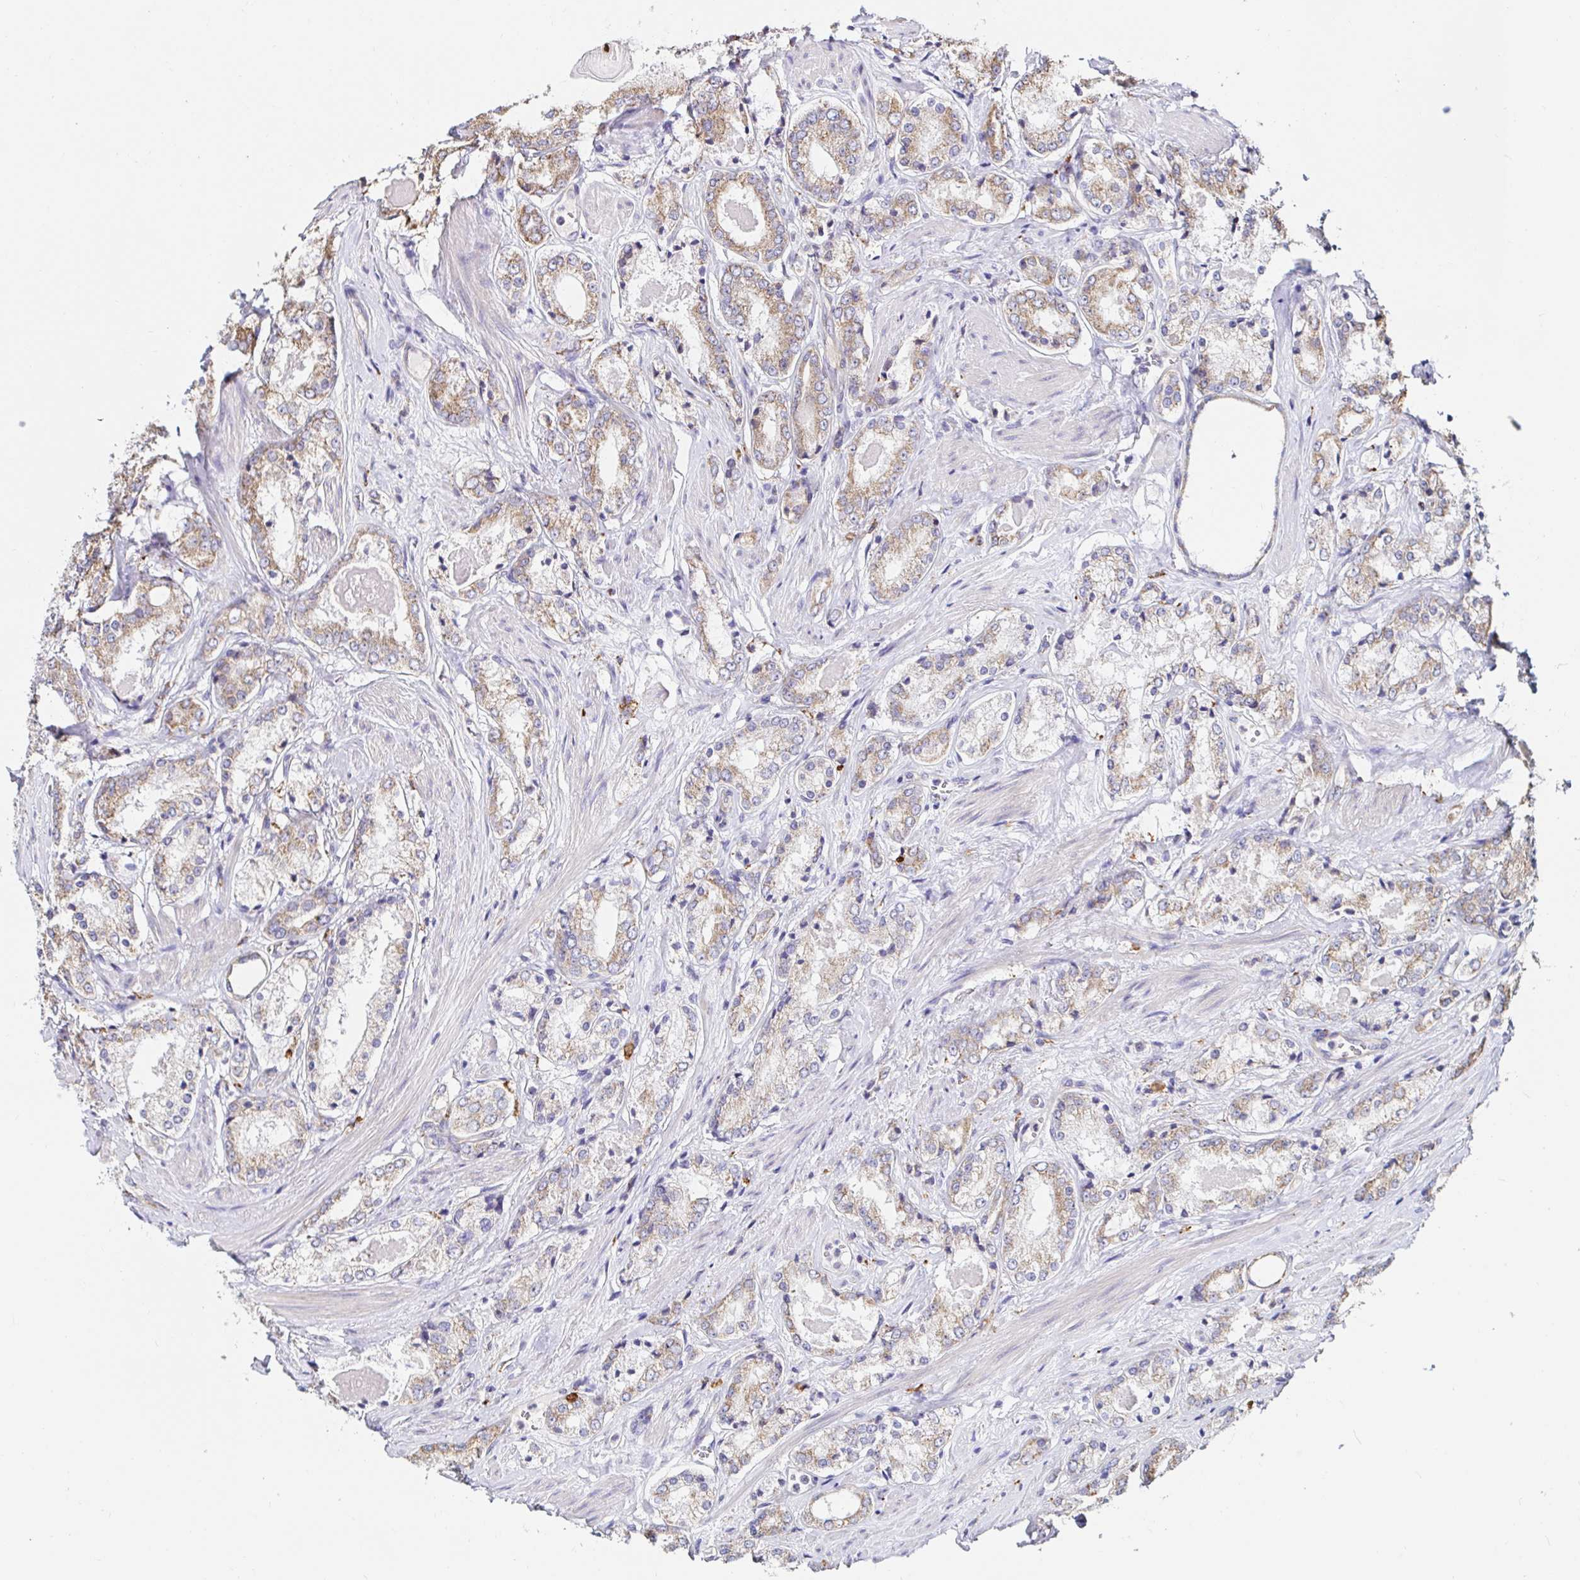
{"staining": {"intensity": "moderate", "quantity": "25%-75%", "location": "cytoplasmic/membranous"}, "tissue": "prostate cancer", "cell_type": "Tumor cells", "image_type": "cancer", "snomed": [{"axis": "morphology", "description": "Adenocarcinoma, NOS"}, {"axis": "morphology", "description": "Adenocarcinoma, Low grade"}, {"axis": "topography", "description": "Prostate"}], "caption": "Prostate adenocarcinoma (low-grade) stained for a protein demonstrates moderate cytoplasmic/membranous positivity in tumor cells. The staining was performed using DAB (3,3'-diaminobenzidine), with brown indicating positive protein expression. Nuclei are stained blue with hematoxylin.", "gene": "MSR1", "patient": {"sex": "male", "age": 68}}